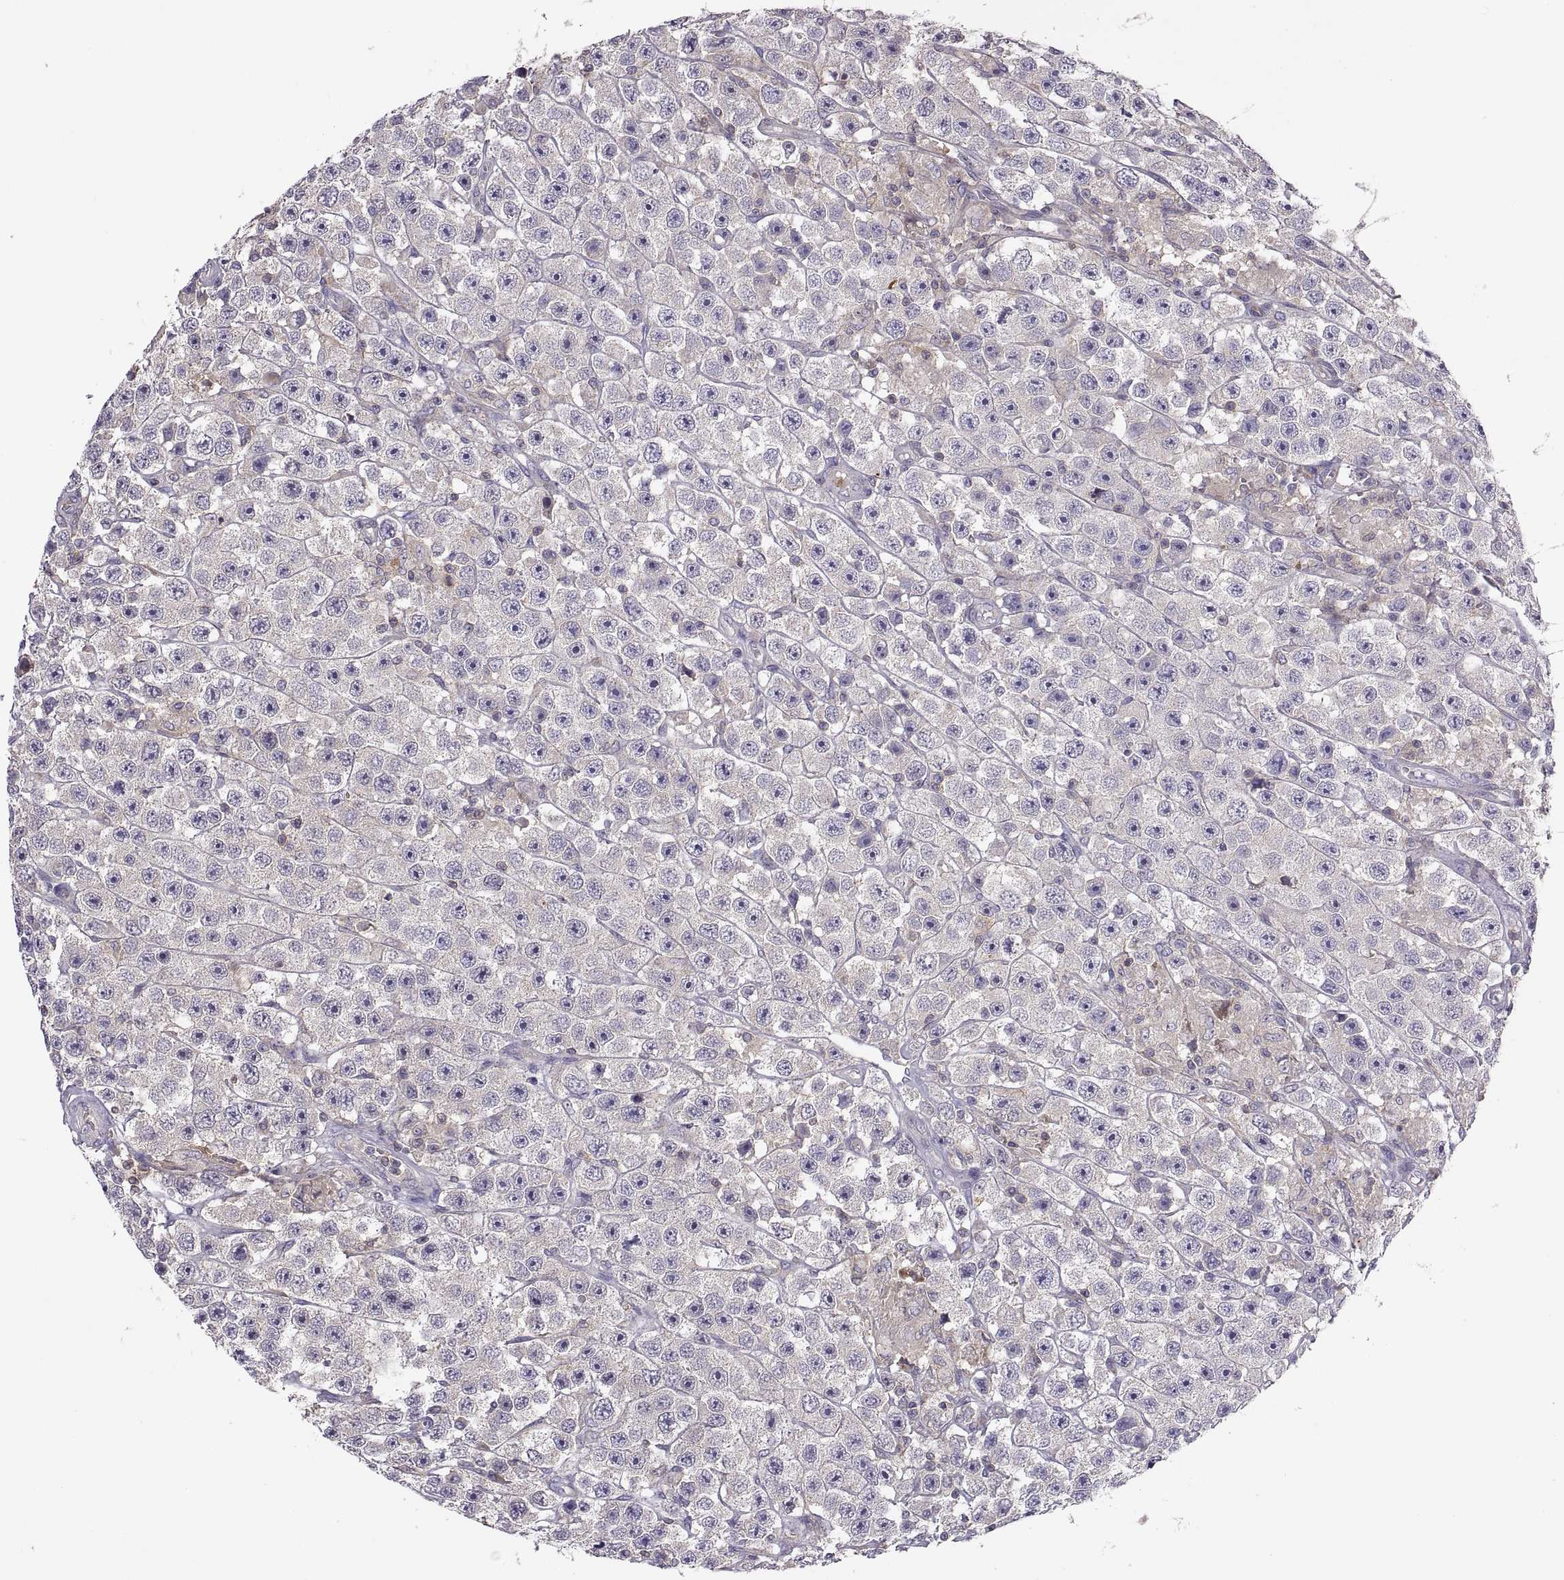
{"staining": {"intensity": "negative", "quantity": "none", "location": "none"}, "tissue": "testis cancer", "cell_type": "Tumor cells", "image_type": "cancer", "snomed": [{"axis": "morphology", "description": "Seminoma, NOS"}, {"axis": "topography", "description": "Testis"}], "caption": "Tumor cells are negative for brown protein staining in testis seminoma.", "gene": "SPATA32", "patient": {"sex": "male", "age": 45}}